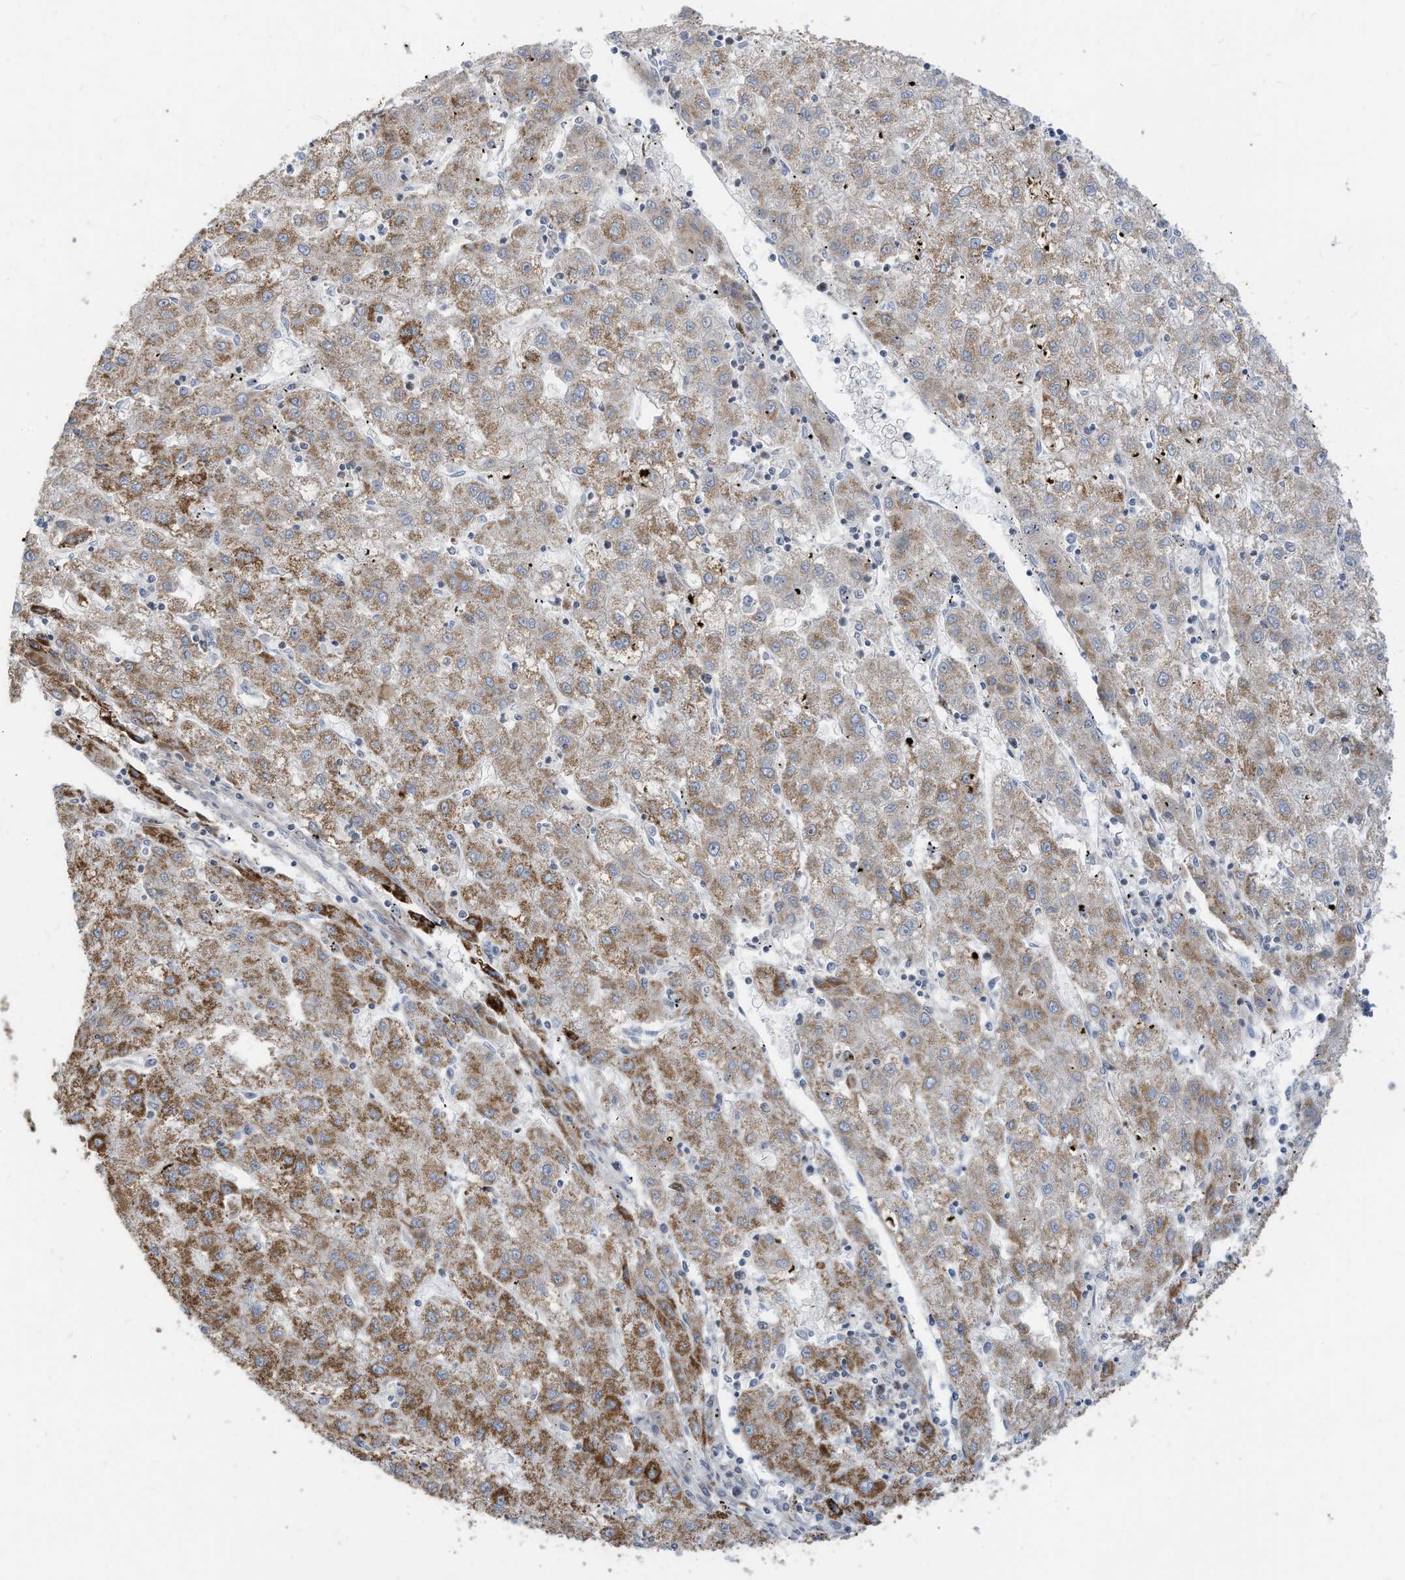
{"staining": {"intensity": "moderate", "quantity": ">75%", "location": "cytoplasmic/membranous"}, "tissue": "liver cancer", "cell_type": "Tumor cells", "image_type": "cancer", "snomed": [{"axis": "morphology", "description": "Carcinoma, Hepatocellular, NOS"}, {"axis": "topography", "description": "Liver"}], "caption": "DAB immunohistochemical staining of liver cancer displays moderate cytoplasmic/membranous protein expression in approximately >75% of tumor cells.", "gene": "GPATCH3", "patient": {"sex": "male", "age": 72}}